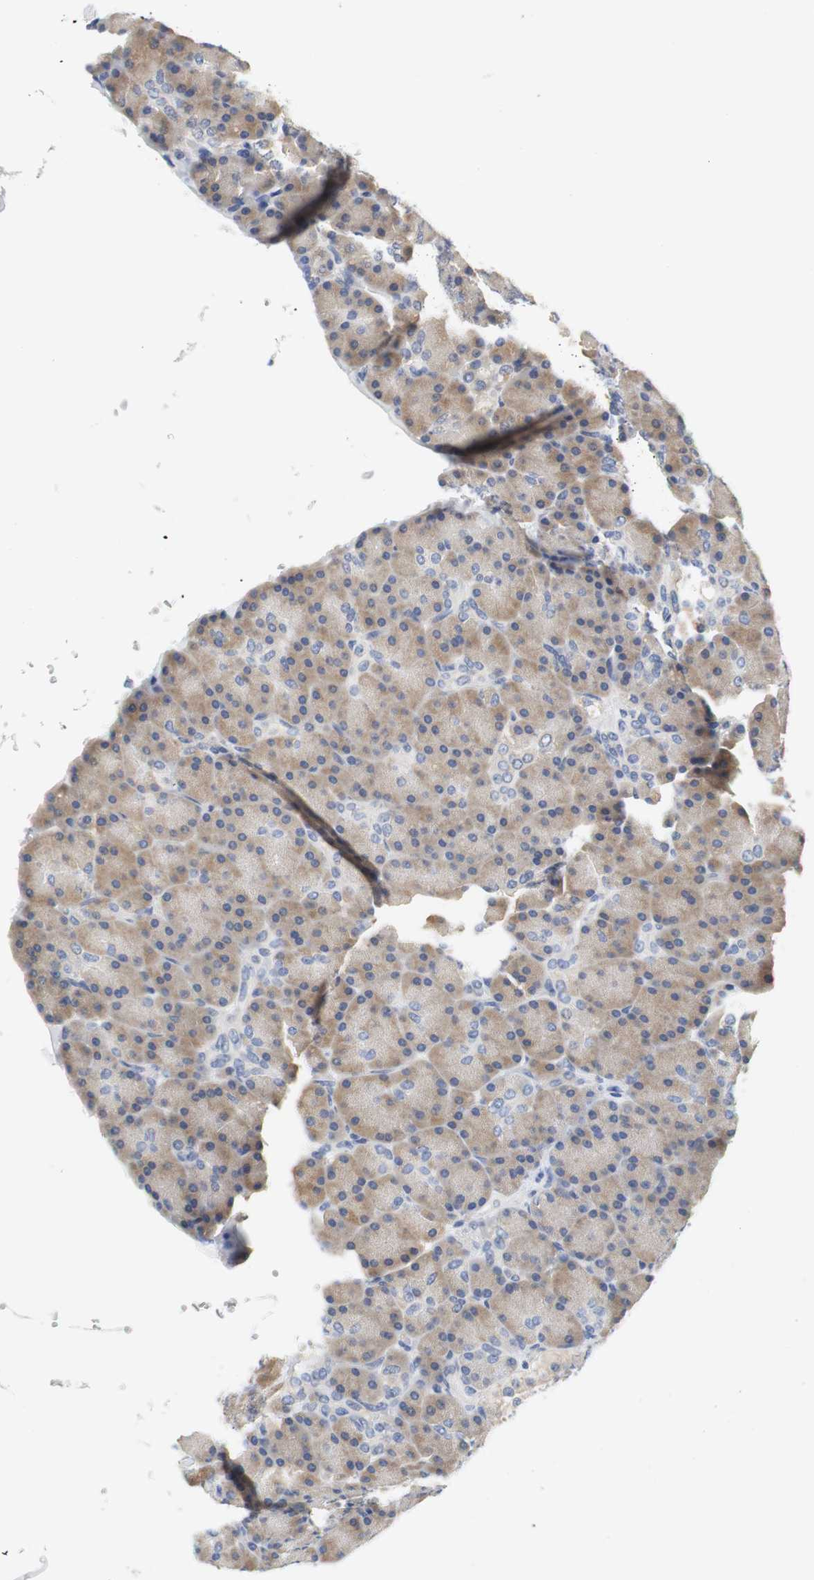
{"staining": {"intensity": "moderate", "quantity": ">75%", "location": "cytoplasmic/membranous"}, "tissue": "pancreas", "cell_type": "Exocrine glandular cells", "image_type": "normal", "snomed": [{"axis": "morphology", "description": "Normal tissue, NOS"}, {"axis": "topography", "description": "Pancreas"}], "caption": "Immunohistochemistry (IHC) of normal human pancreas displays medium levels of moderate cytoplasmic/membranous positivity in about >75% of exocrine glandular cells.", "gene": "PCK1", "patient": {"sex": "female", "age": 43}}